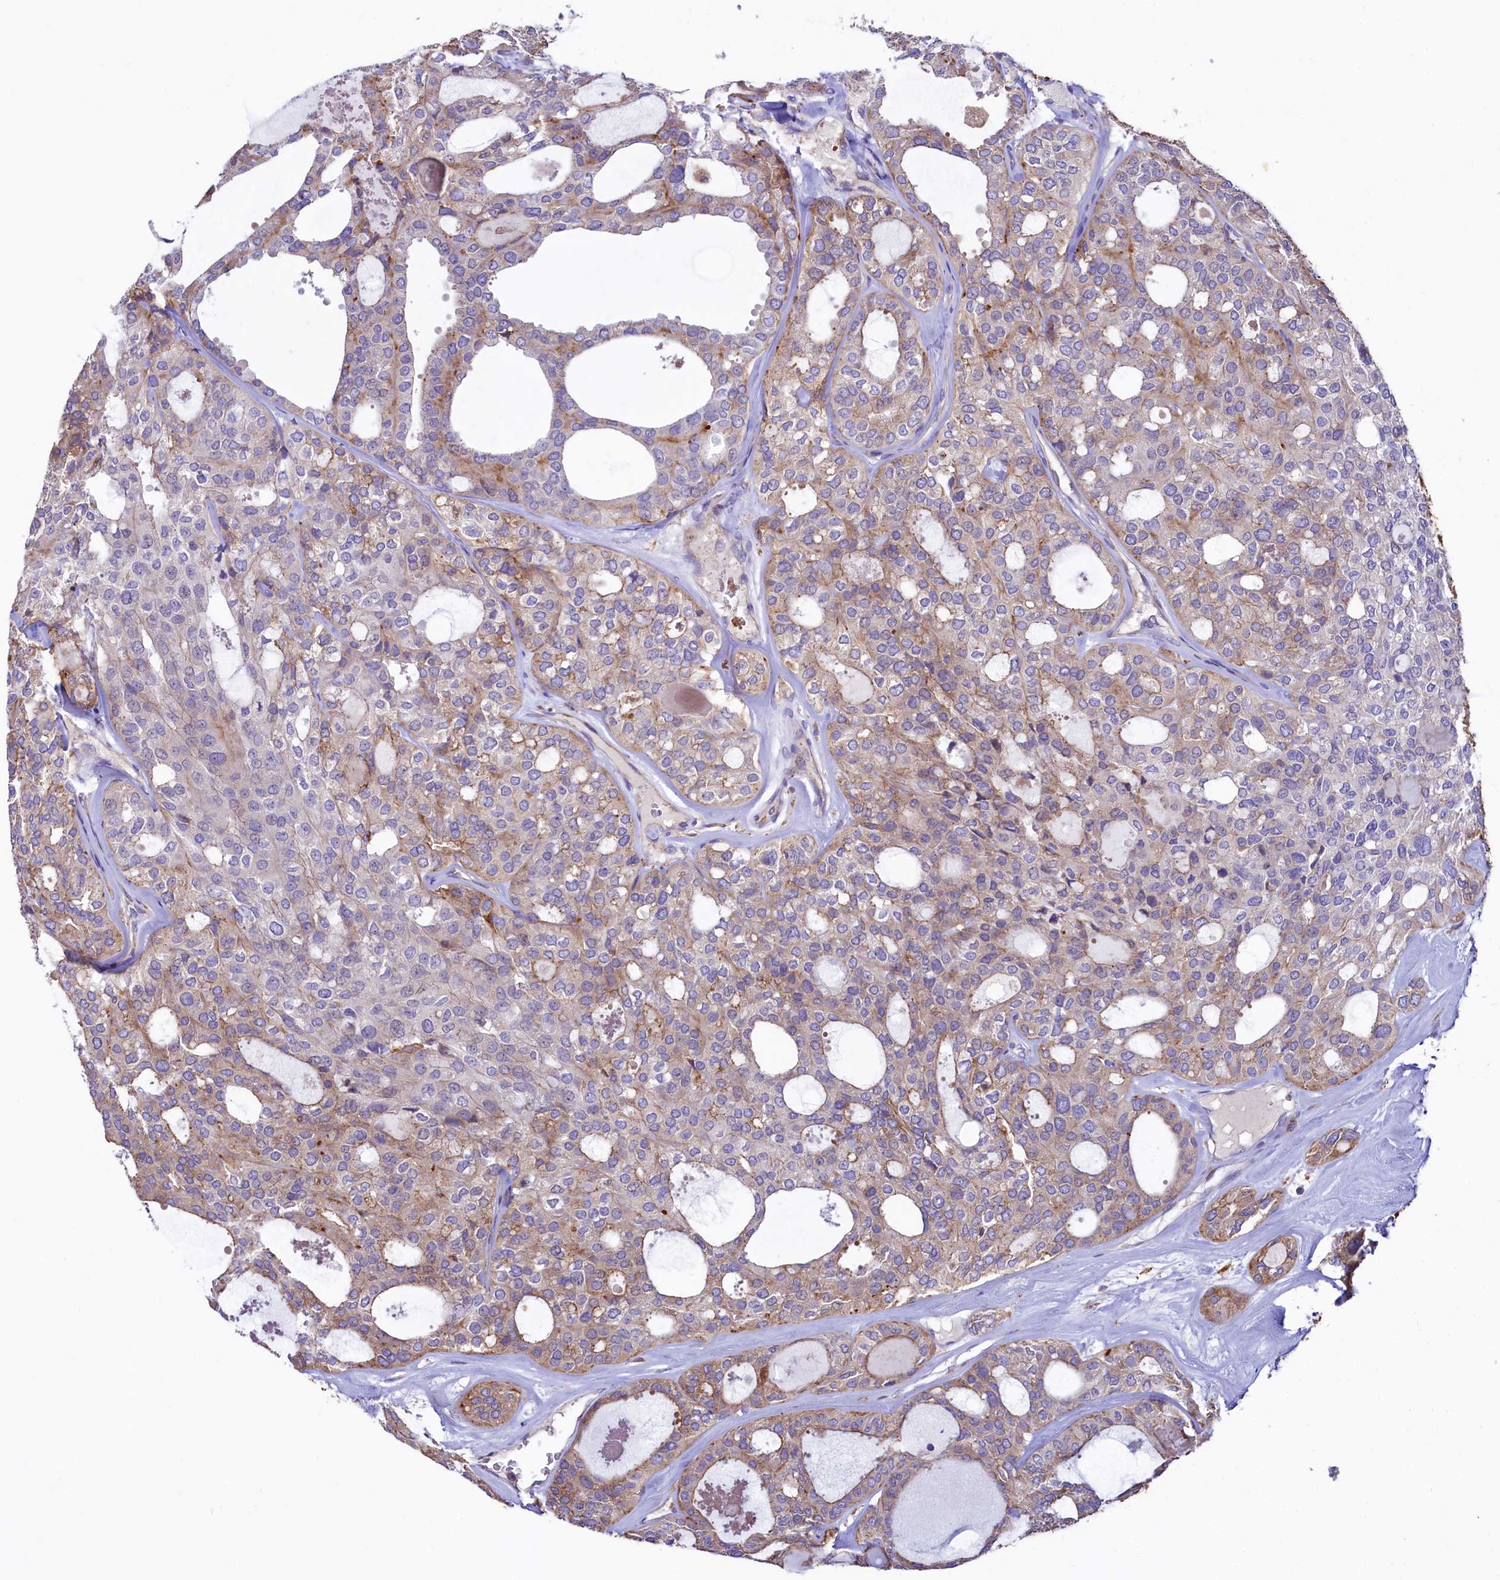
{"staining": {"intensity": "moderate", "quantity": "<25%", "location": "cytoplasmic/membranous"}, "tissue": "thyroid cancer", "cell_type": "Tumor cells", "image_type": "cancer", "snomed": [{"axis": "morphology", "description": "Follicular adenoma carcinoma, NOS"}, {"axis": "topography", "description": "Thyroid gland"}], "caption": "There is low levels of moderate cytoplasmic/membranous staining in tumor cells of follicular adenoma carcinoma (thyroid), as demonstrated by immunohistochemical staining (brown color).", "gene": "HPS6", "patient": {"sex": "male", "age": 75}}